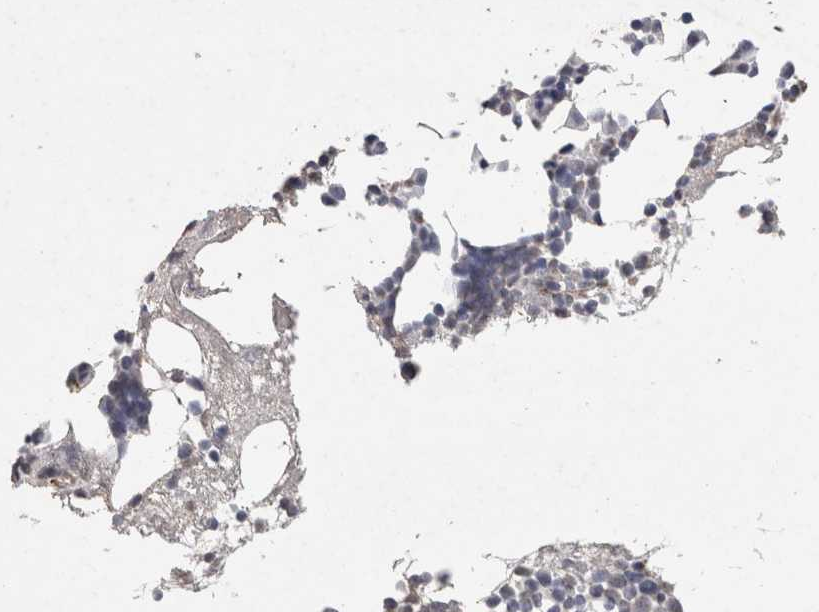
{"staining": {"intensity": "weak", "quantity": "<25%", "location": "nuclear"}, "tissue": "bone marrow", "cell_type": "Hematopoietic cells", "image_type": "normal", "snomed": [{"axis": "morphology", "description": "Normal tissue, NOS"}, {"axis": "morphology", "description": "Inflammation, NOS"}, {"axis": "topography", "description": "Bone marrow"}], "caption": "This micrograph is of benign bone marrow stained with immunohistochemistry (IHC) to label a protein in brown with the nuclei are counter-stained blue. There is no staining in hematopoietic cells.", "gene": "C1QTNF5", "patient": {"sex": "female", "age": 81}}